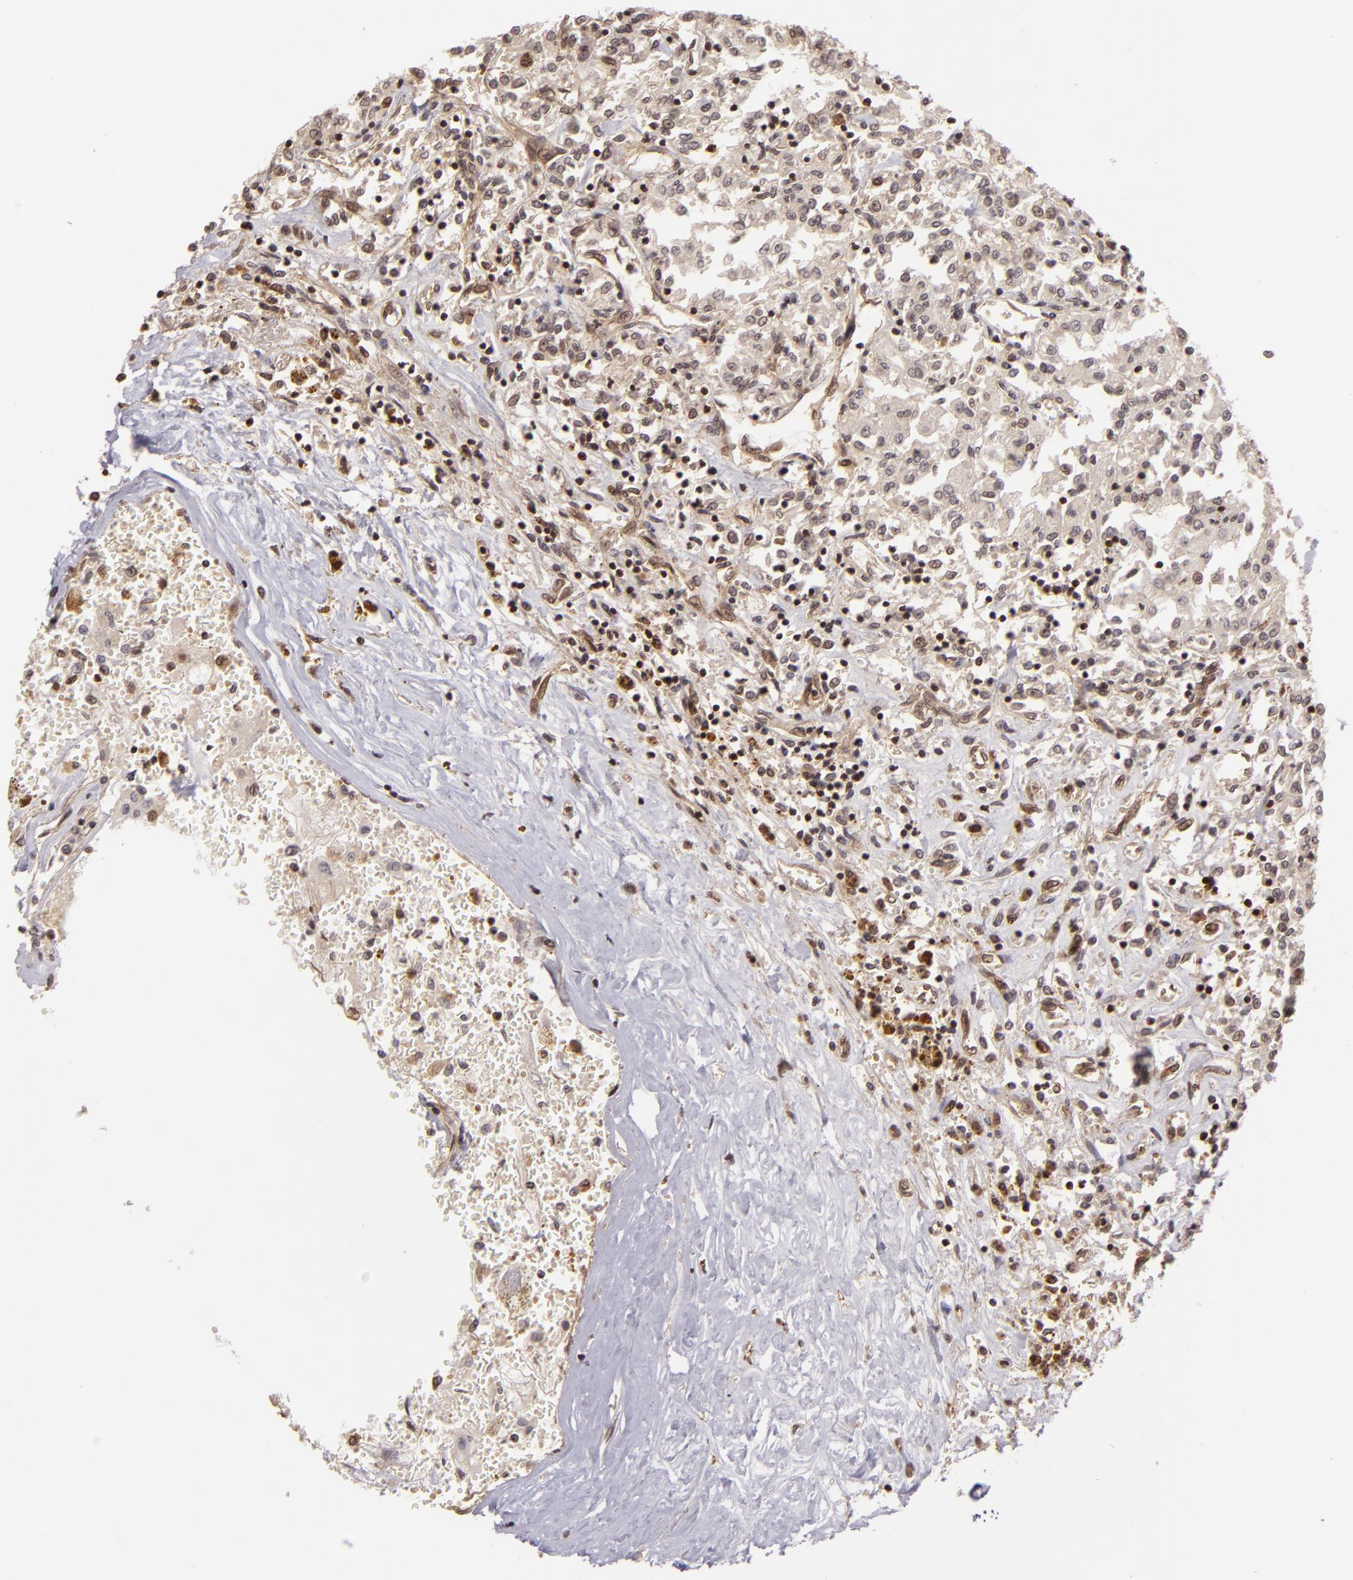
{"staining": {"intensity": "weak", "quantity": "25%-75%", "location": "nuclear"}, "tissue": "renal cancer", "cell_type": "Tumor cells", "image_type": "cancer", "snomed": [{"axis": "morphology", "description": "Adenocarcinoma, NOS"}, {"axis": "topography", "description": "Kidney"}], "caption": "Adenocarcinoma (renal) was stained to show a protein in brown. There is low levels of weak nuclear staining in about 25%-75% of tumor cells.", "gene": "ZBTB33", "patient": {"sex": "male", "age": 78}}